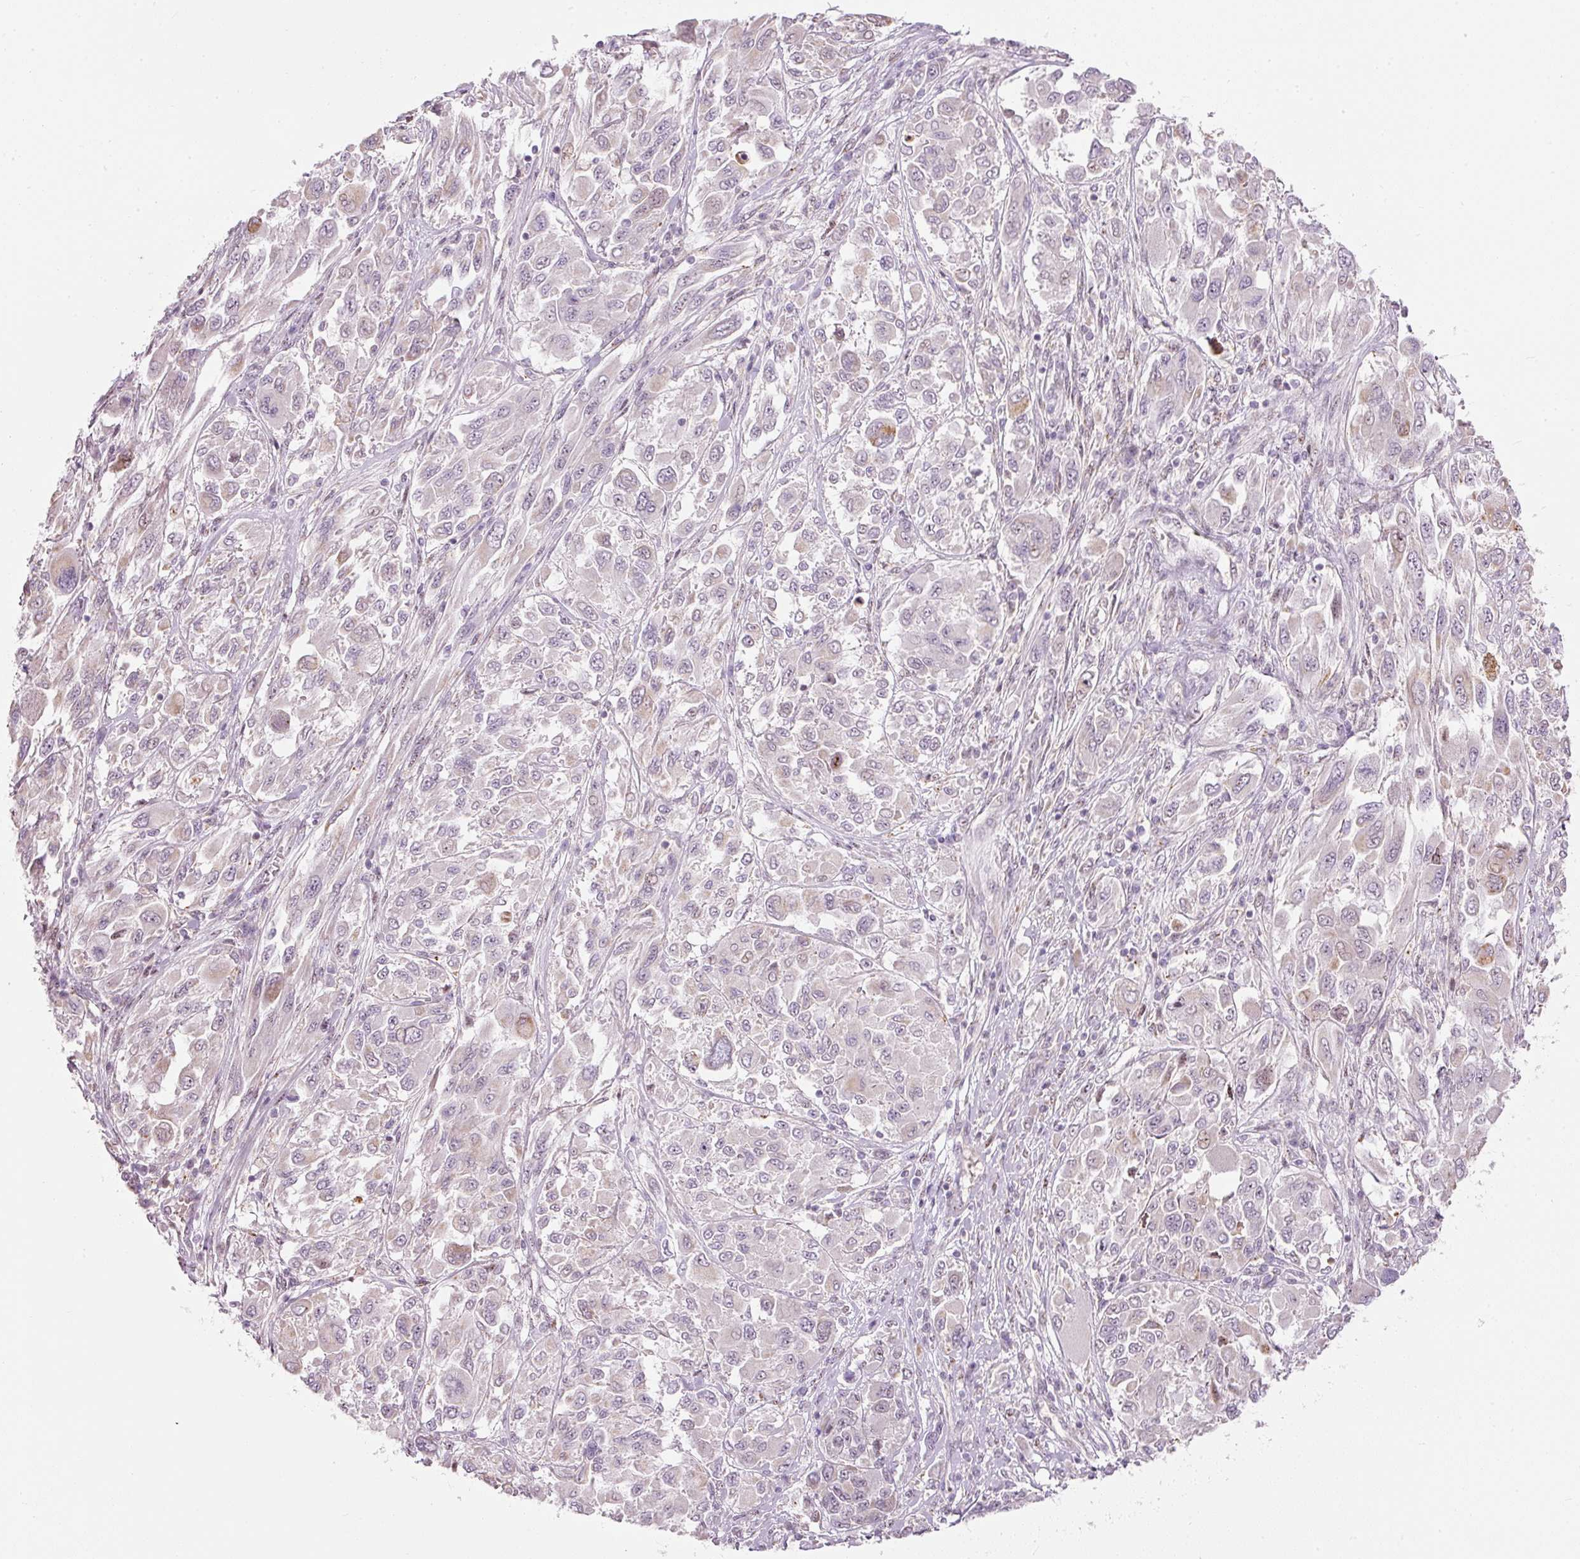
{"staining": {"intensity": "moderate", "quantity": "<25%", "location": "cytoplasmic/membranous"}, "tissue": "melanoma", "cell_type": "Tumor cells", "image_type": "cancer", "snomed": [{"axis": "morphology", "description": "Malignant melanoma, NOS"}, {"axis": "topography", "description": "Skin"}], "caption": "This is an image of IHC staining of melanoma, which shows moderate expression in the cytoplasmic/membranous of tumor cells.", "gene": "RNF39", "patient": {"sex": "female", "age": 91}}